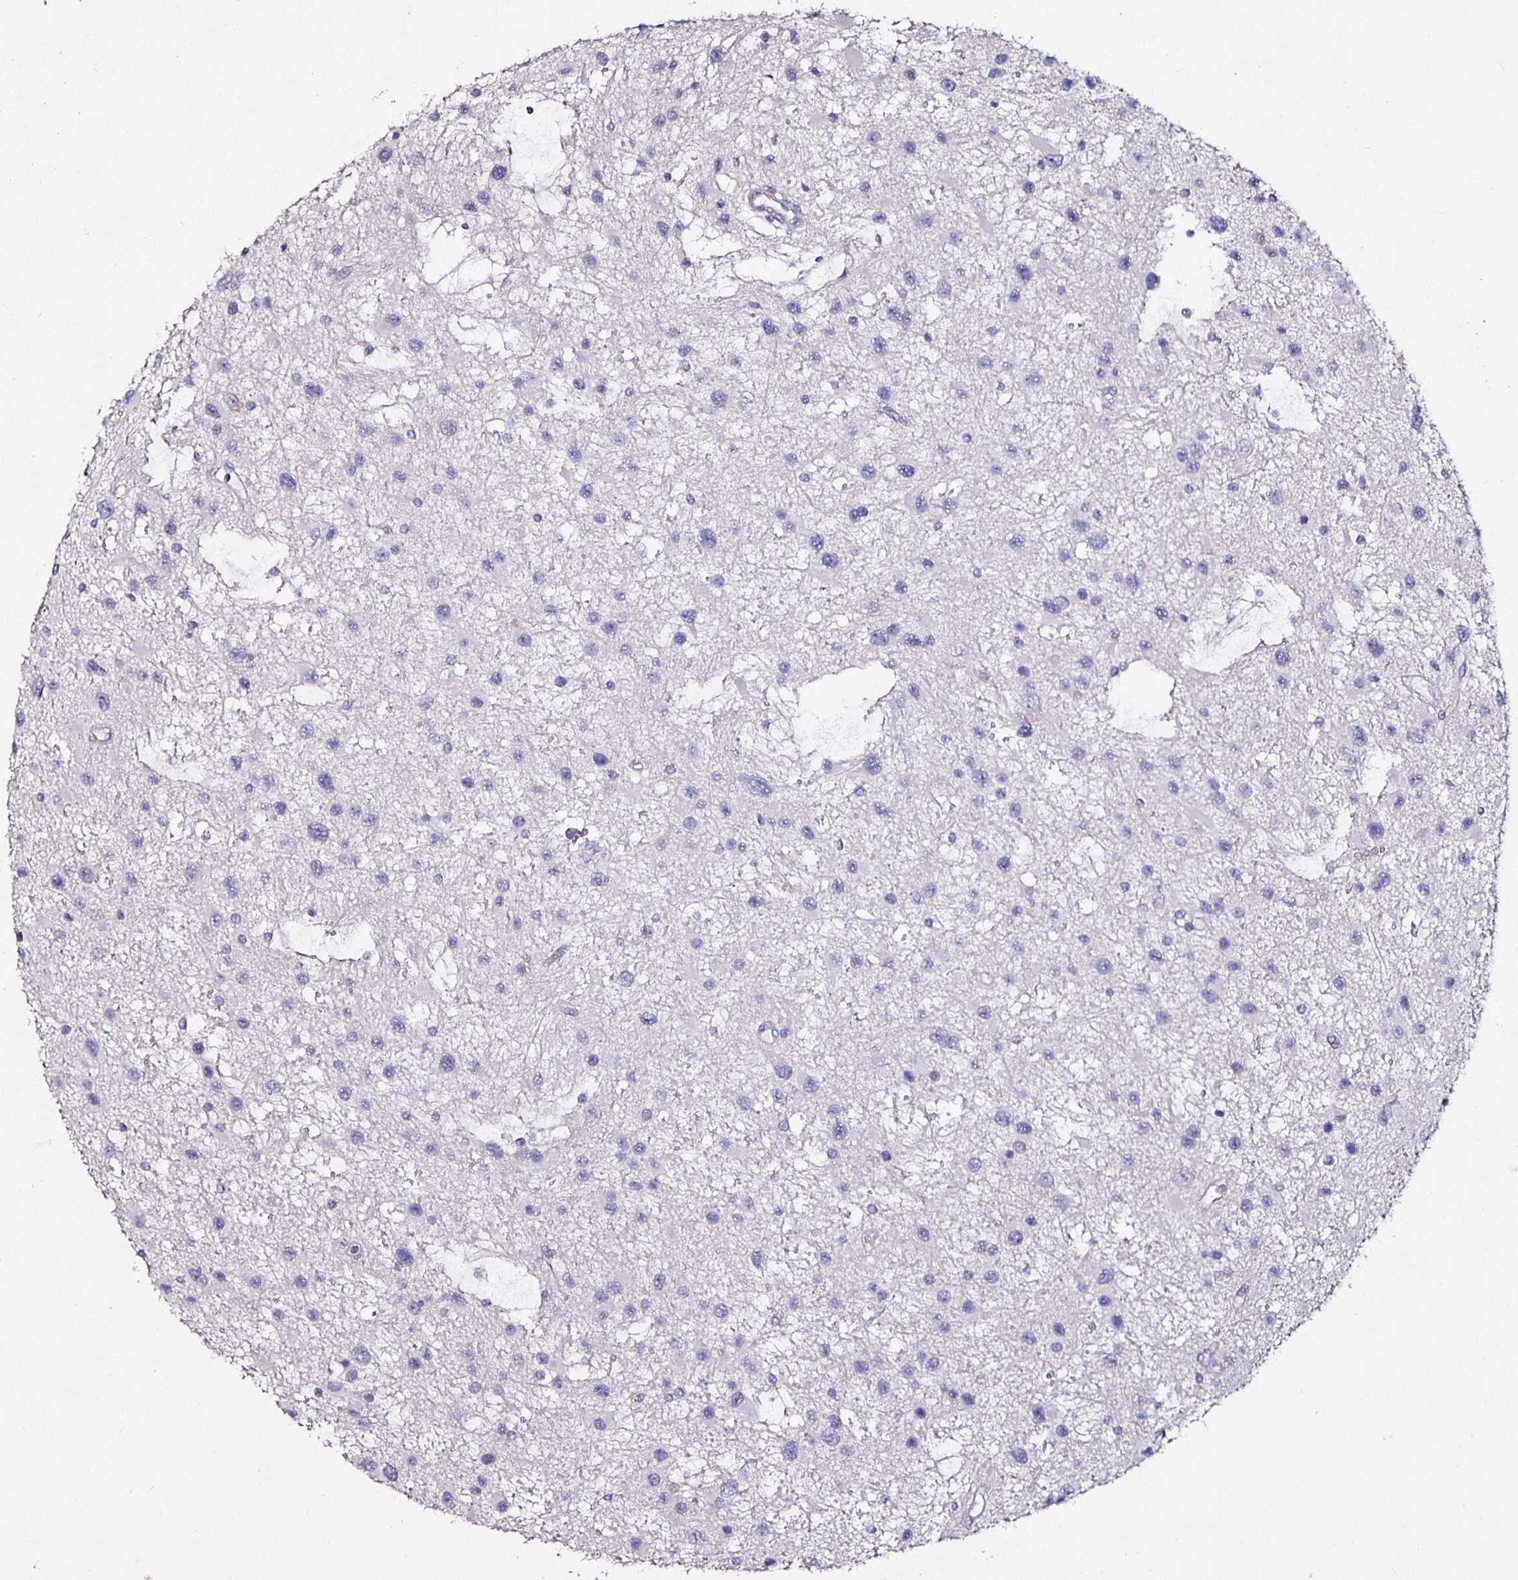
{"staining": {"intensity": "negative", "quantity": "none", "location": "none"}, "tissue": "glioma", "cell_type": "Tumor cells", "image_type": "cancer", "snomed": [{"axis": "morphology", "description": "Glioma, malignant, Low grade"}, {"axis": "topography", "description": "Brain"}], "caption": "This is an immunohistochemistry (IHC) image of human glioma. There is no staining in tumor cells.", "gene": "TLR4", "patient": {"sex": "female", "age": 32}}